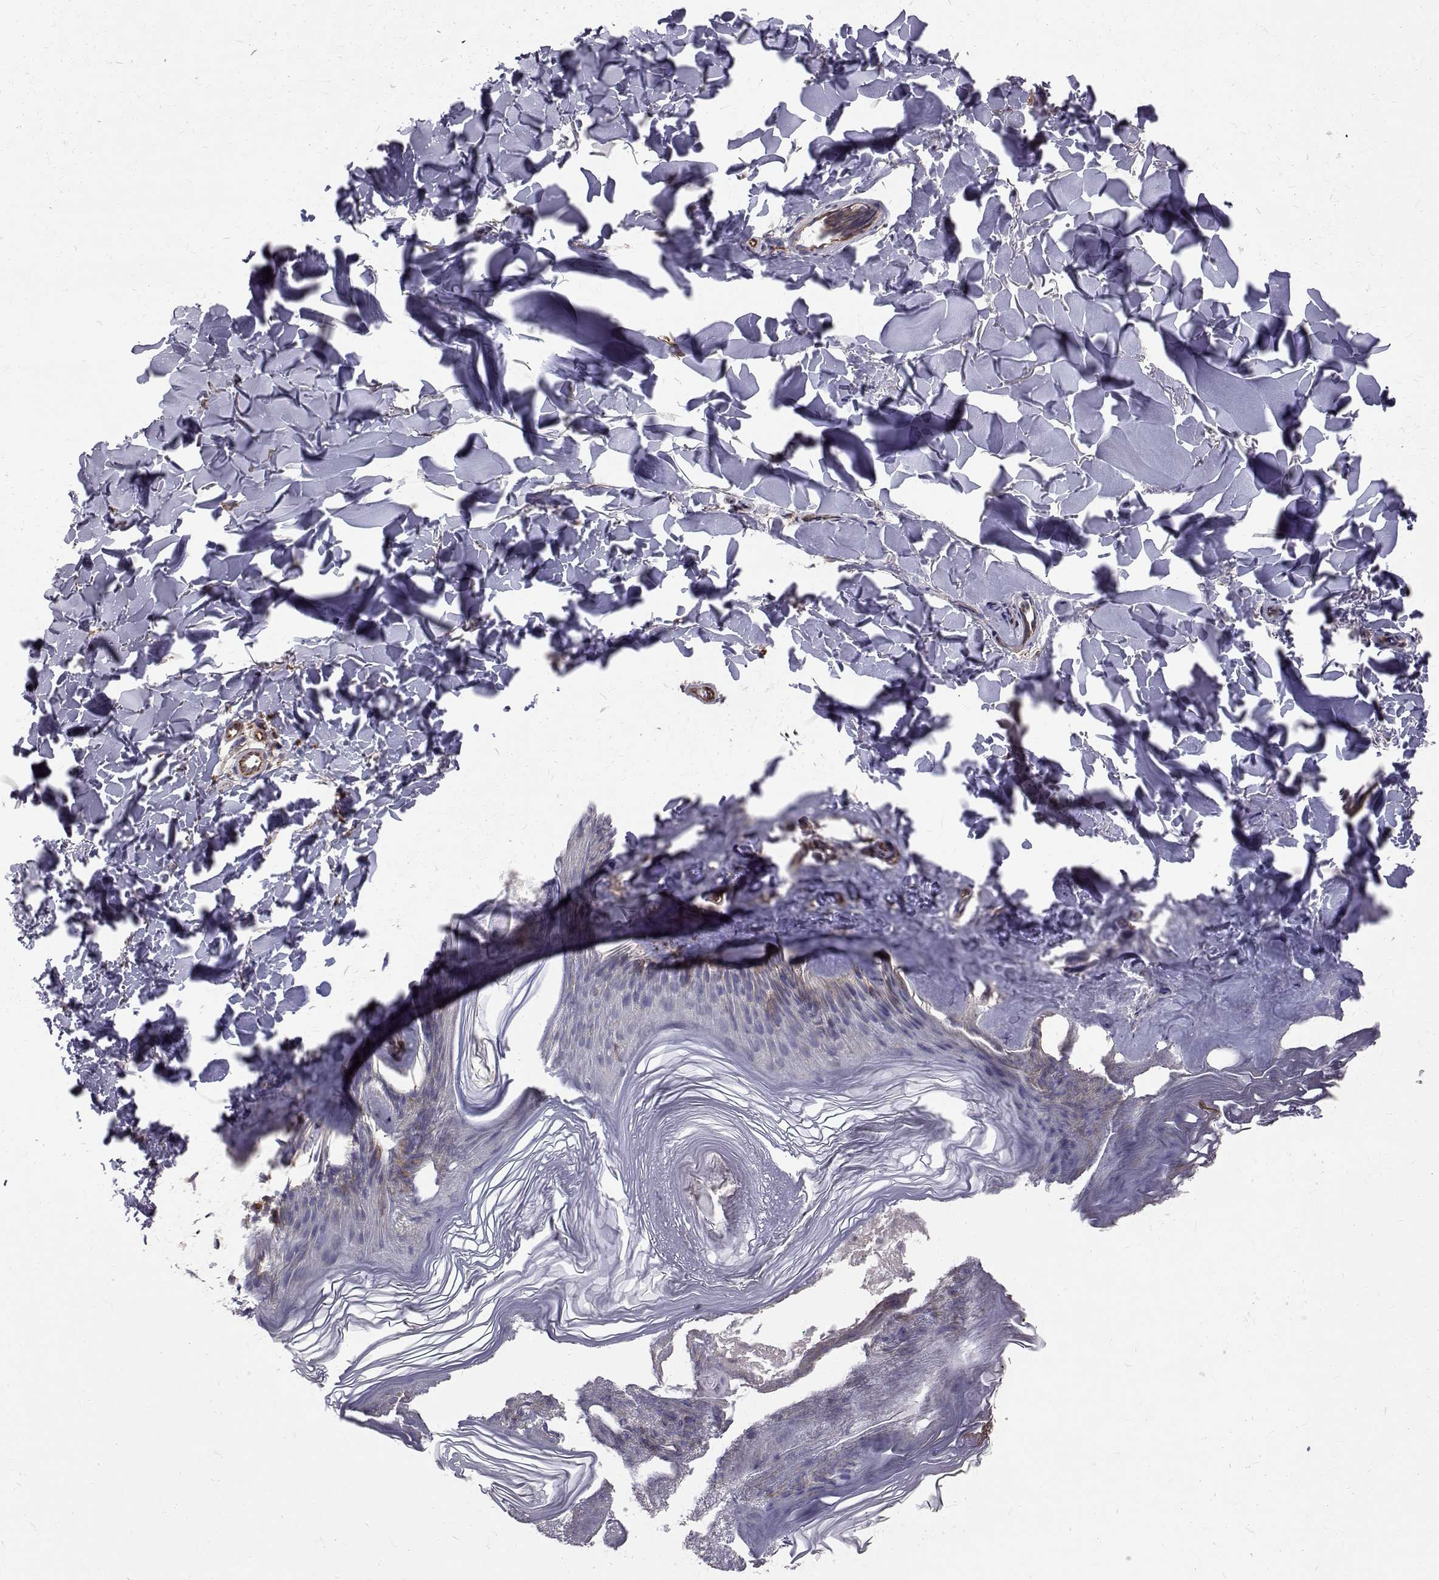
{"staining": {"intensity": "negative", "quantity": "none", "location": "none"}, "tissue": "skin", "cell_type": "Fibroblasts", "image_type": "normal", "snomed": [{"axis": "morphology", "description": "Normal tissue, NOS"}, {"axis": "topography", "description": "Skin"}, {"axis": "topography", "description": "Peripheral nerve tissue"}], "caption": "The micrograph exhibits no staining of fibroblasts in benign skin. The staining was performed using DAB (3,3'-diaminobenzidine) to visualize the protein expression in brown, while the nuclei were stained in blue with hematoxylin (Magnification: 20x).", "gene": "ARFGAP1", "patient": {"sex": "female", "age": 45}}